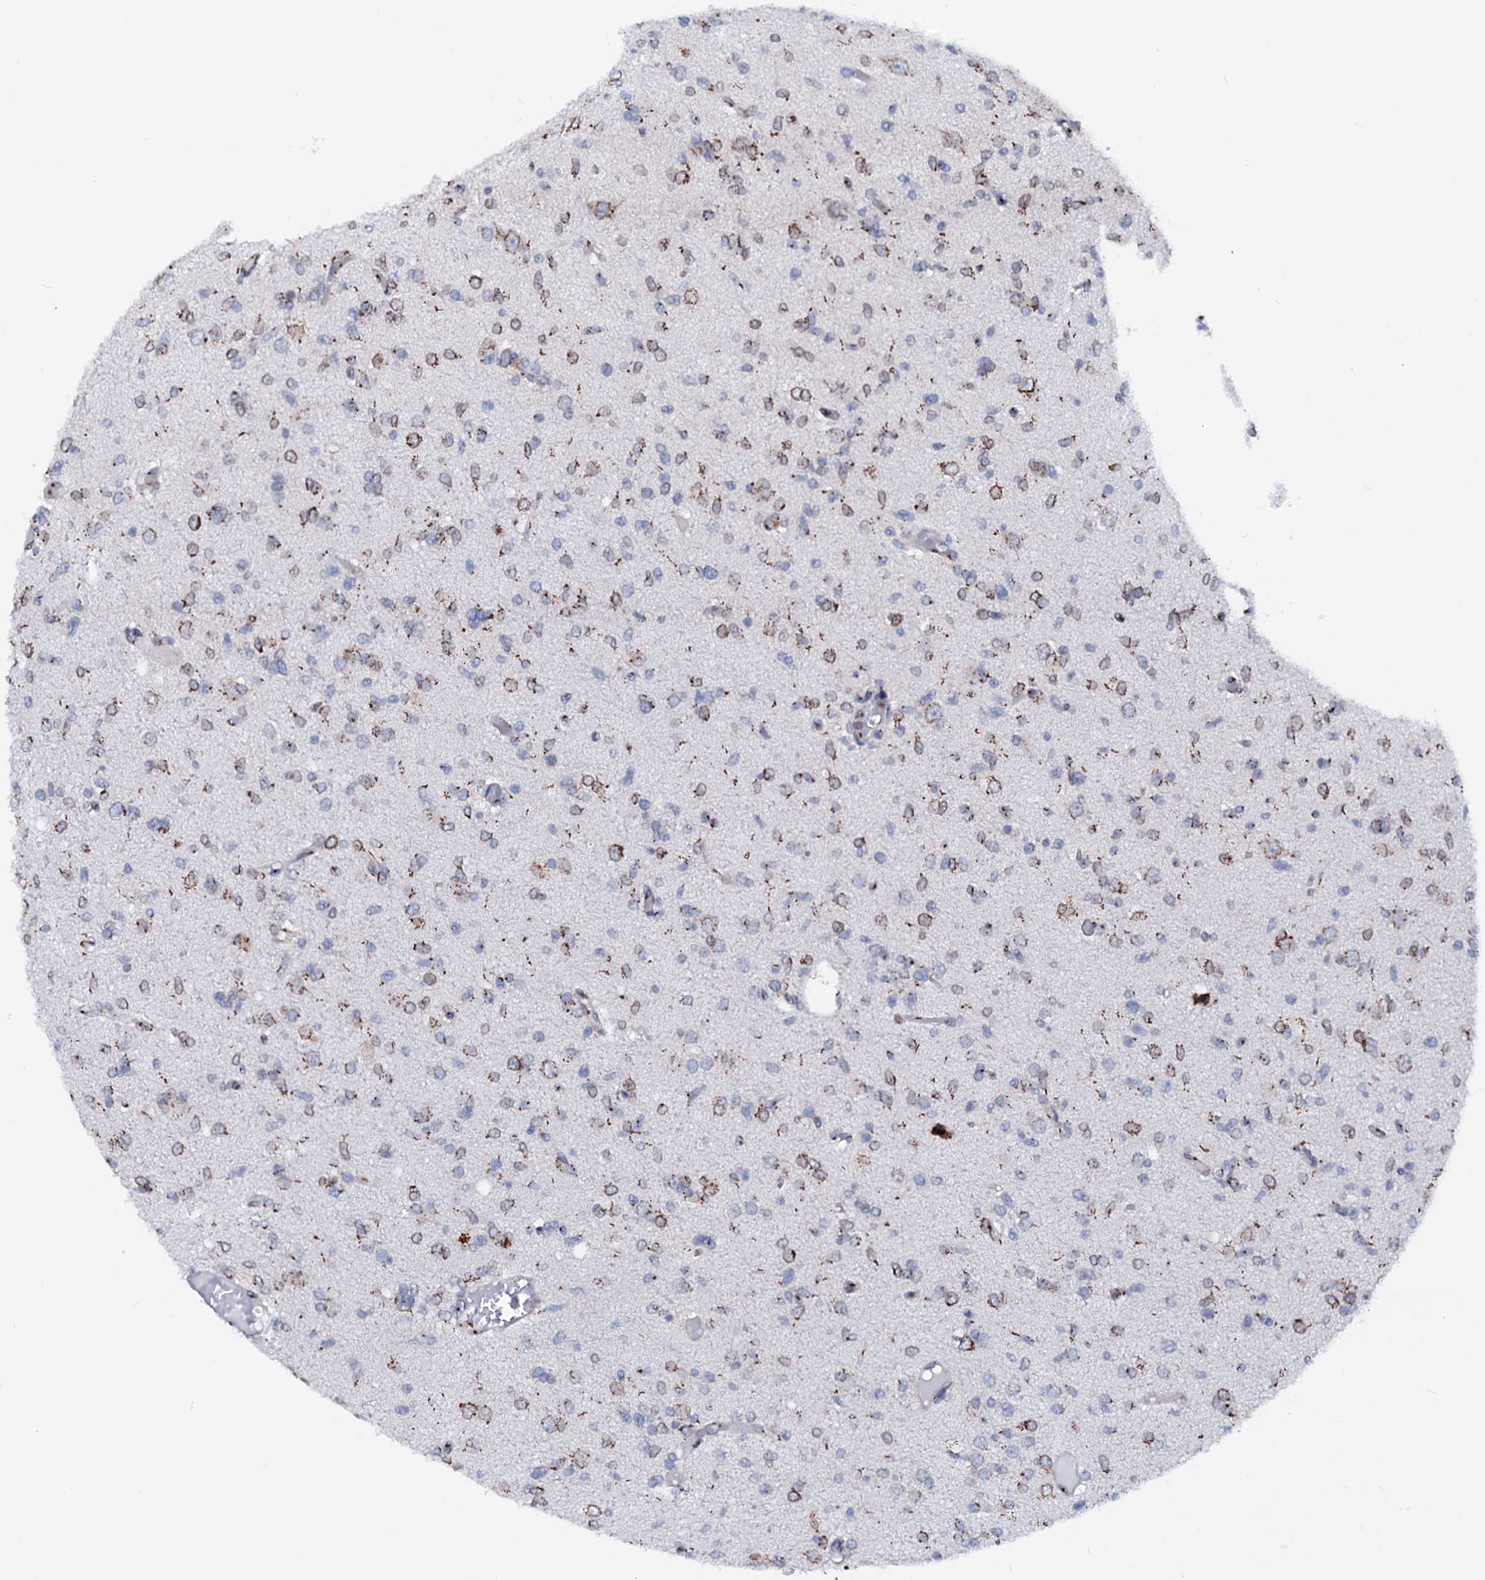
{"staining": {"intensity": "moderate", "quantity": "25%-75%", "location": "cytoplasmic/membranous"}, "tissue": "glioma", "cell_type": "Tumor cells", "image_type": "cancer", "snomed": [{"axis": "morphology", "description": "Glioma, malignant, High grade"}, {"axis": "topography", "description": "Brain"}], "caption": "The immunohistochemical stain labels moderate cytoplasmic/membranous positivity in tumor cells of malignant glioma (high-grade) tissue. (Stains: DAB in brown, nuclei in blue, Microscopy: brightfield microscopy at high magnification).", "gene": "TMCO3", "patient": {"sex": "female", "age": 59}}